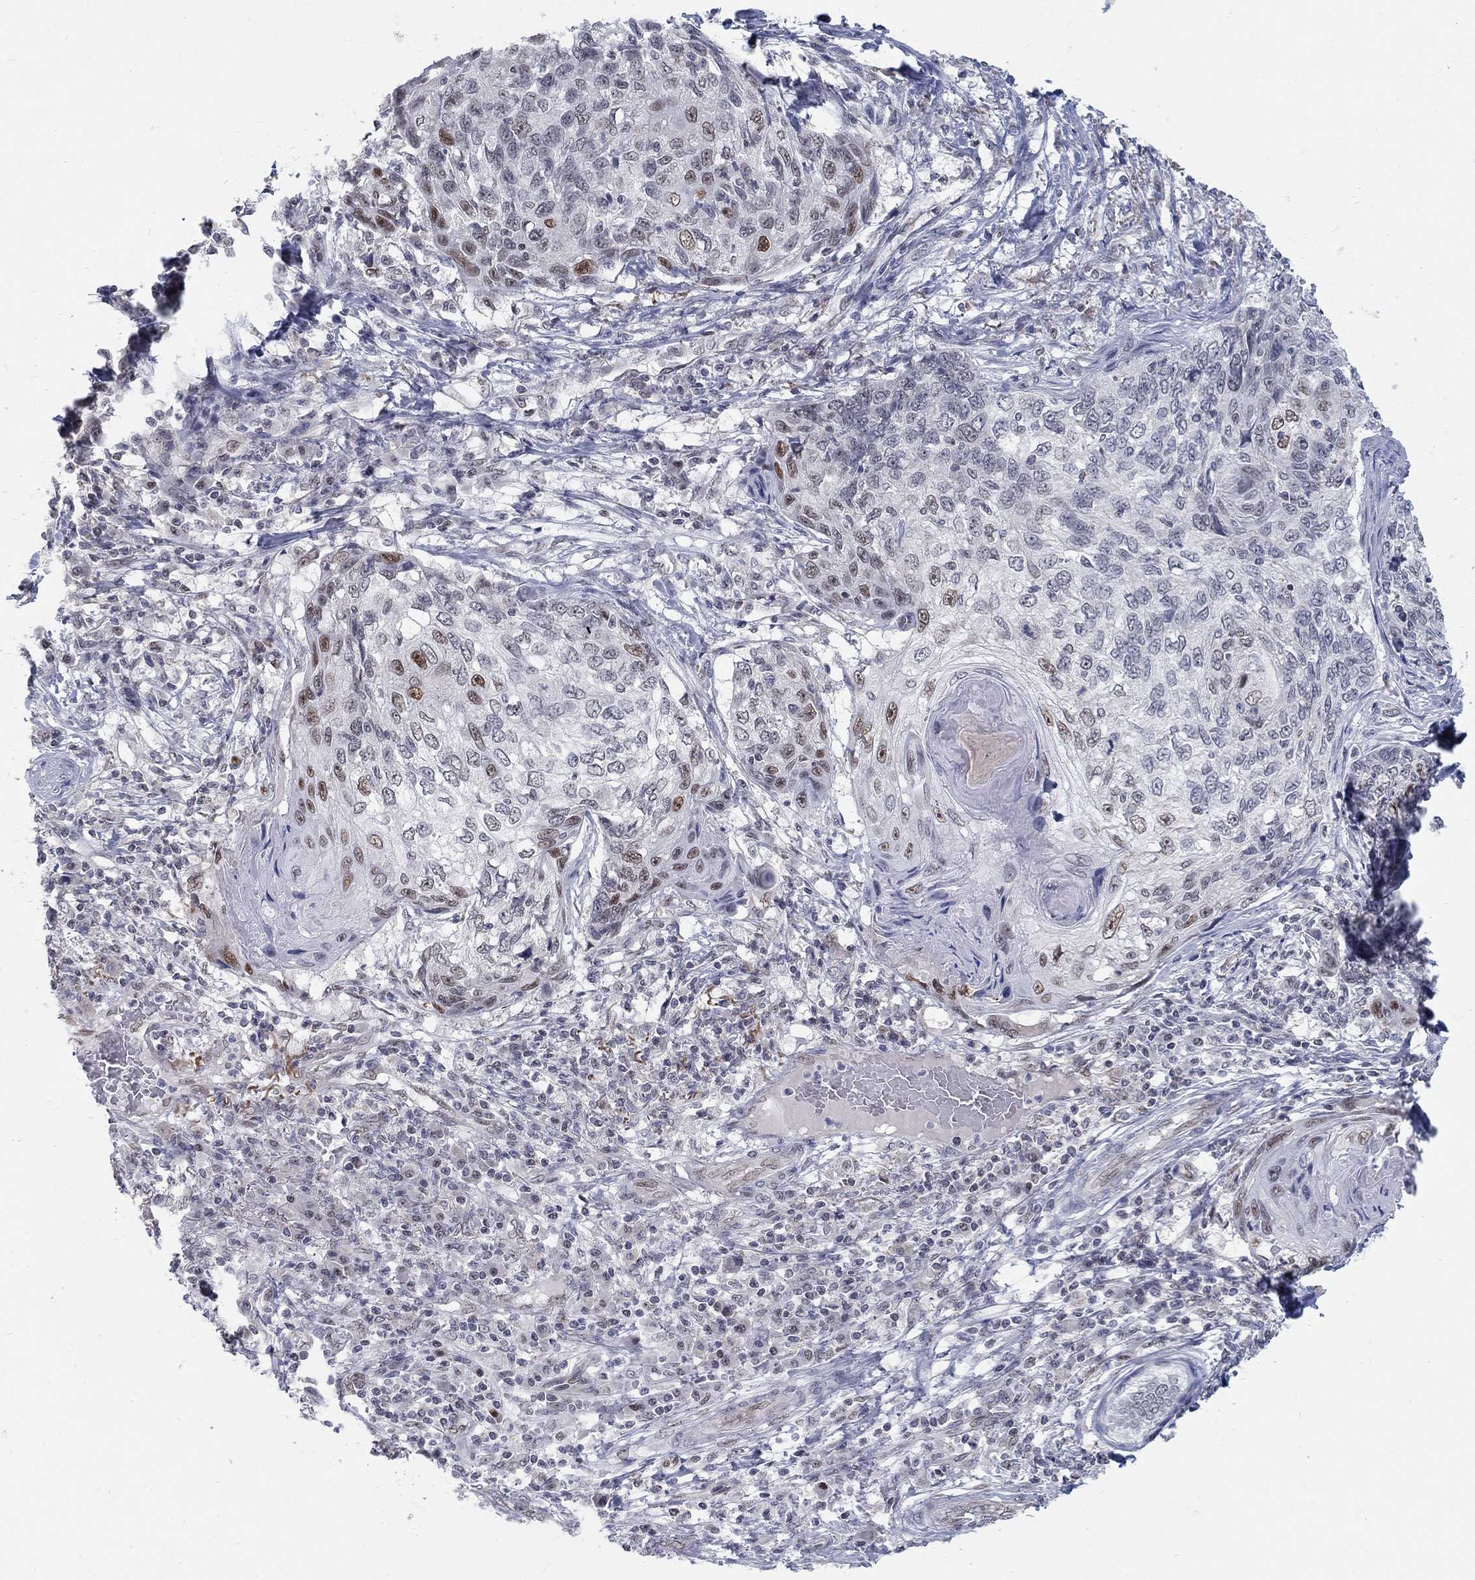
{"staining": {"intensity": "strong", "quantity": "<25%", "location": "nuclear"}, "tissue": "skin cancer", "cell_type": "Tumor cells", "image_type": "cancer", "snomed": [{"axis": "morphology", "description": "Squamous cell carcinoma, NOS"}, {"axis": "topography", "description": "Skin"}], "caption": "Protein analysis of skin squamous cell carcinoma tissue exhibits strong nuclear expression in about <25% of tumor cells. (Brightfield microscopy of DAB IHC at high magnification).", "gene": "GCFC2", "patient": {"sex": "male", "age": 92}}